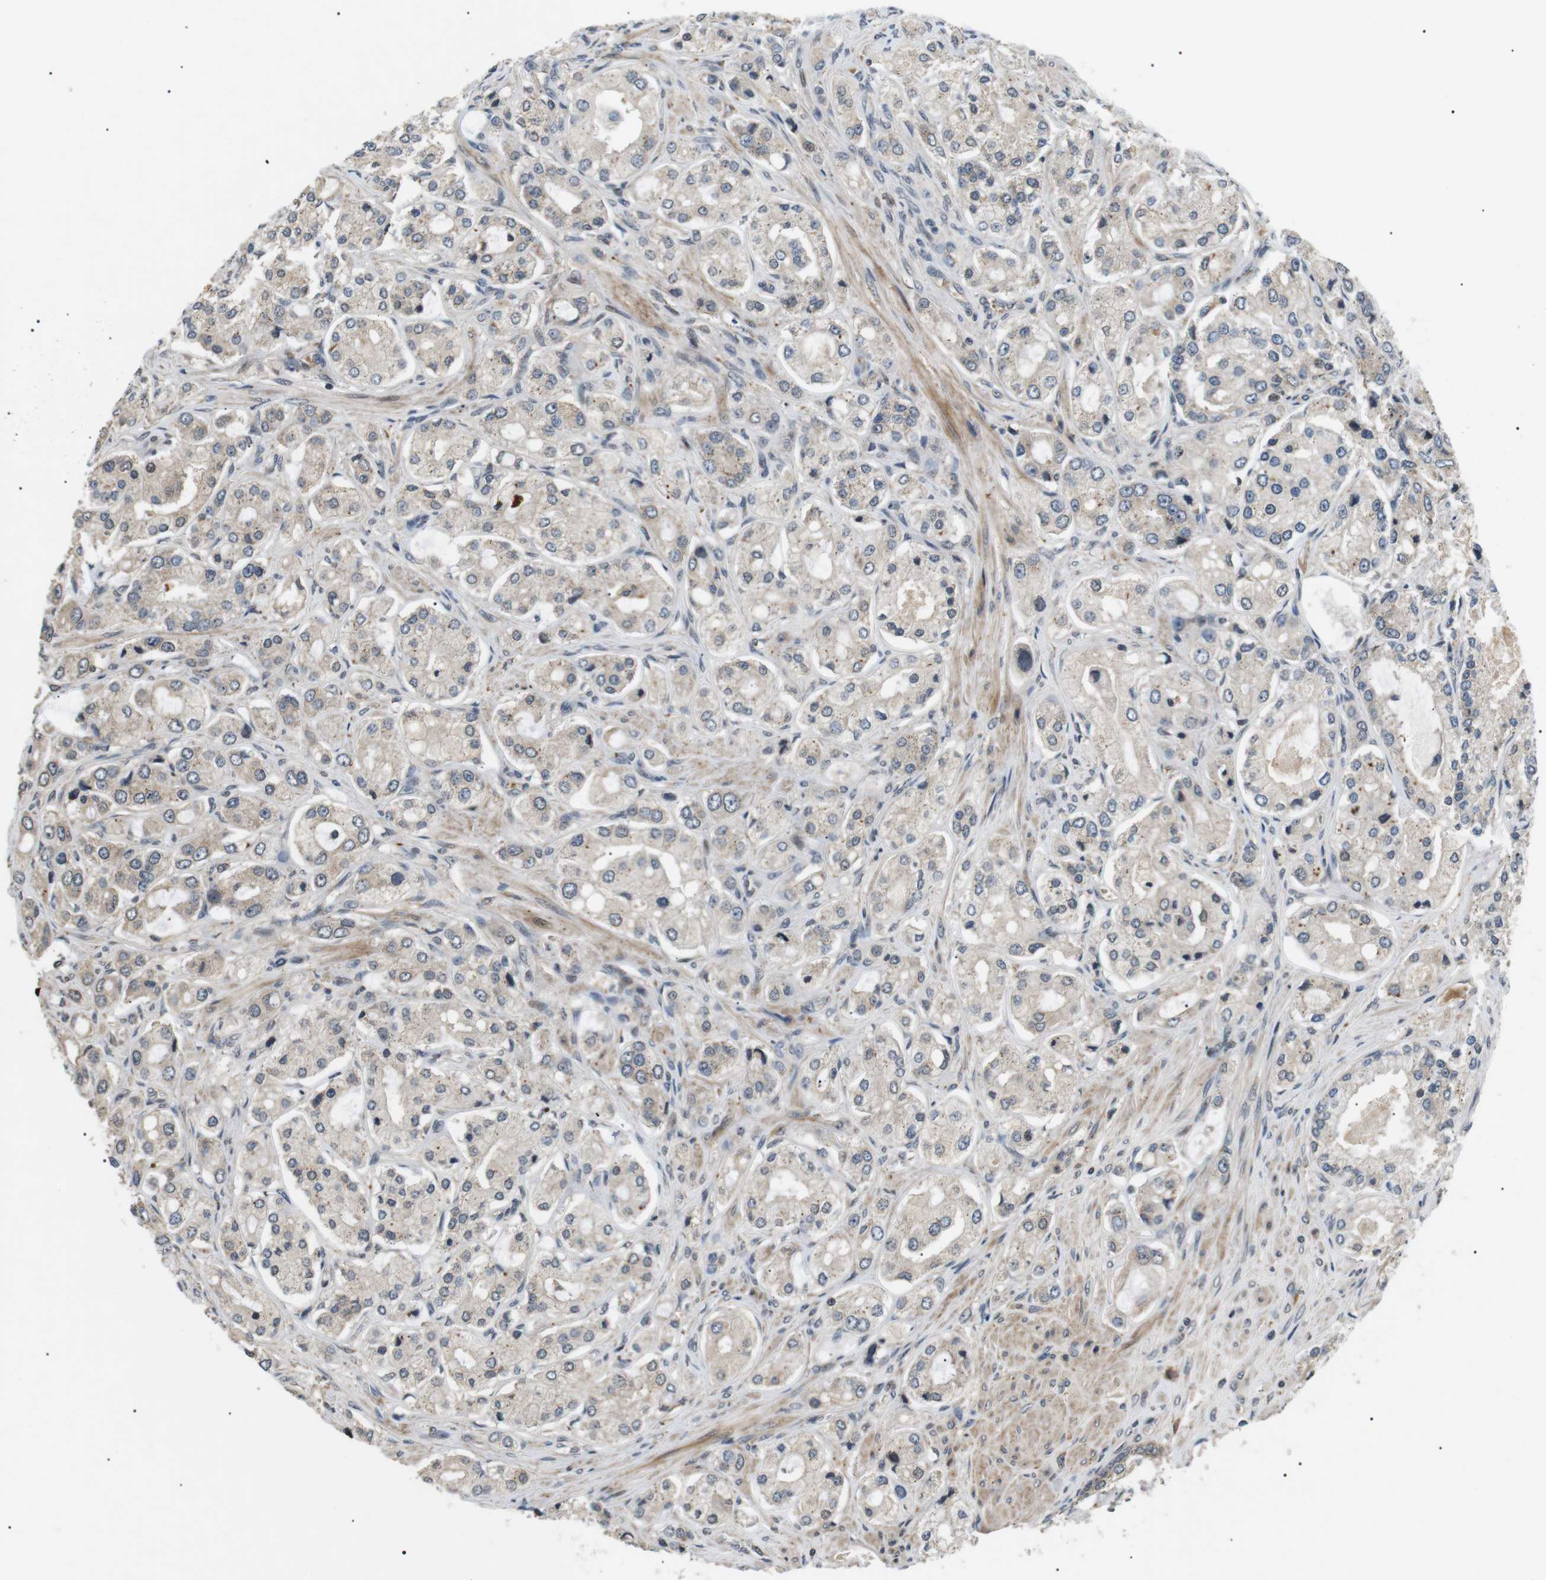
{"staining": {"intensity": "weak", "quantity": ">75%", "location": "cytoplasmic/membranous"}, "tissue": "prostate cancer", "cell_type": "Tumor cells", "image_type": "cancer", "snomed": [{"axis": "morphology", "description": "Adenocarcinoma, High grade"}, {"axis": "topography", "description": "Prostate"}], "caption": "A histopathology image showing weak cytoplasmic/membranous expression in approximately >75% of tumor cells in adenocarcinoma (high-grade) (prostate), as visualized by brown immunohistochemical staining.", "gene": "HSPA13", "patient": {"sex": "male", "age": 65}}